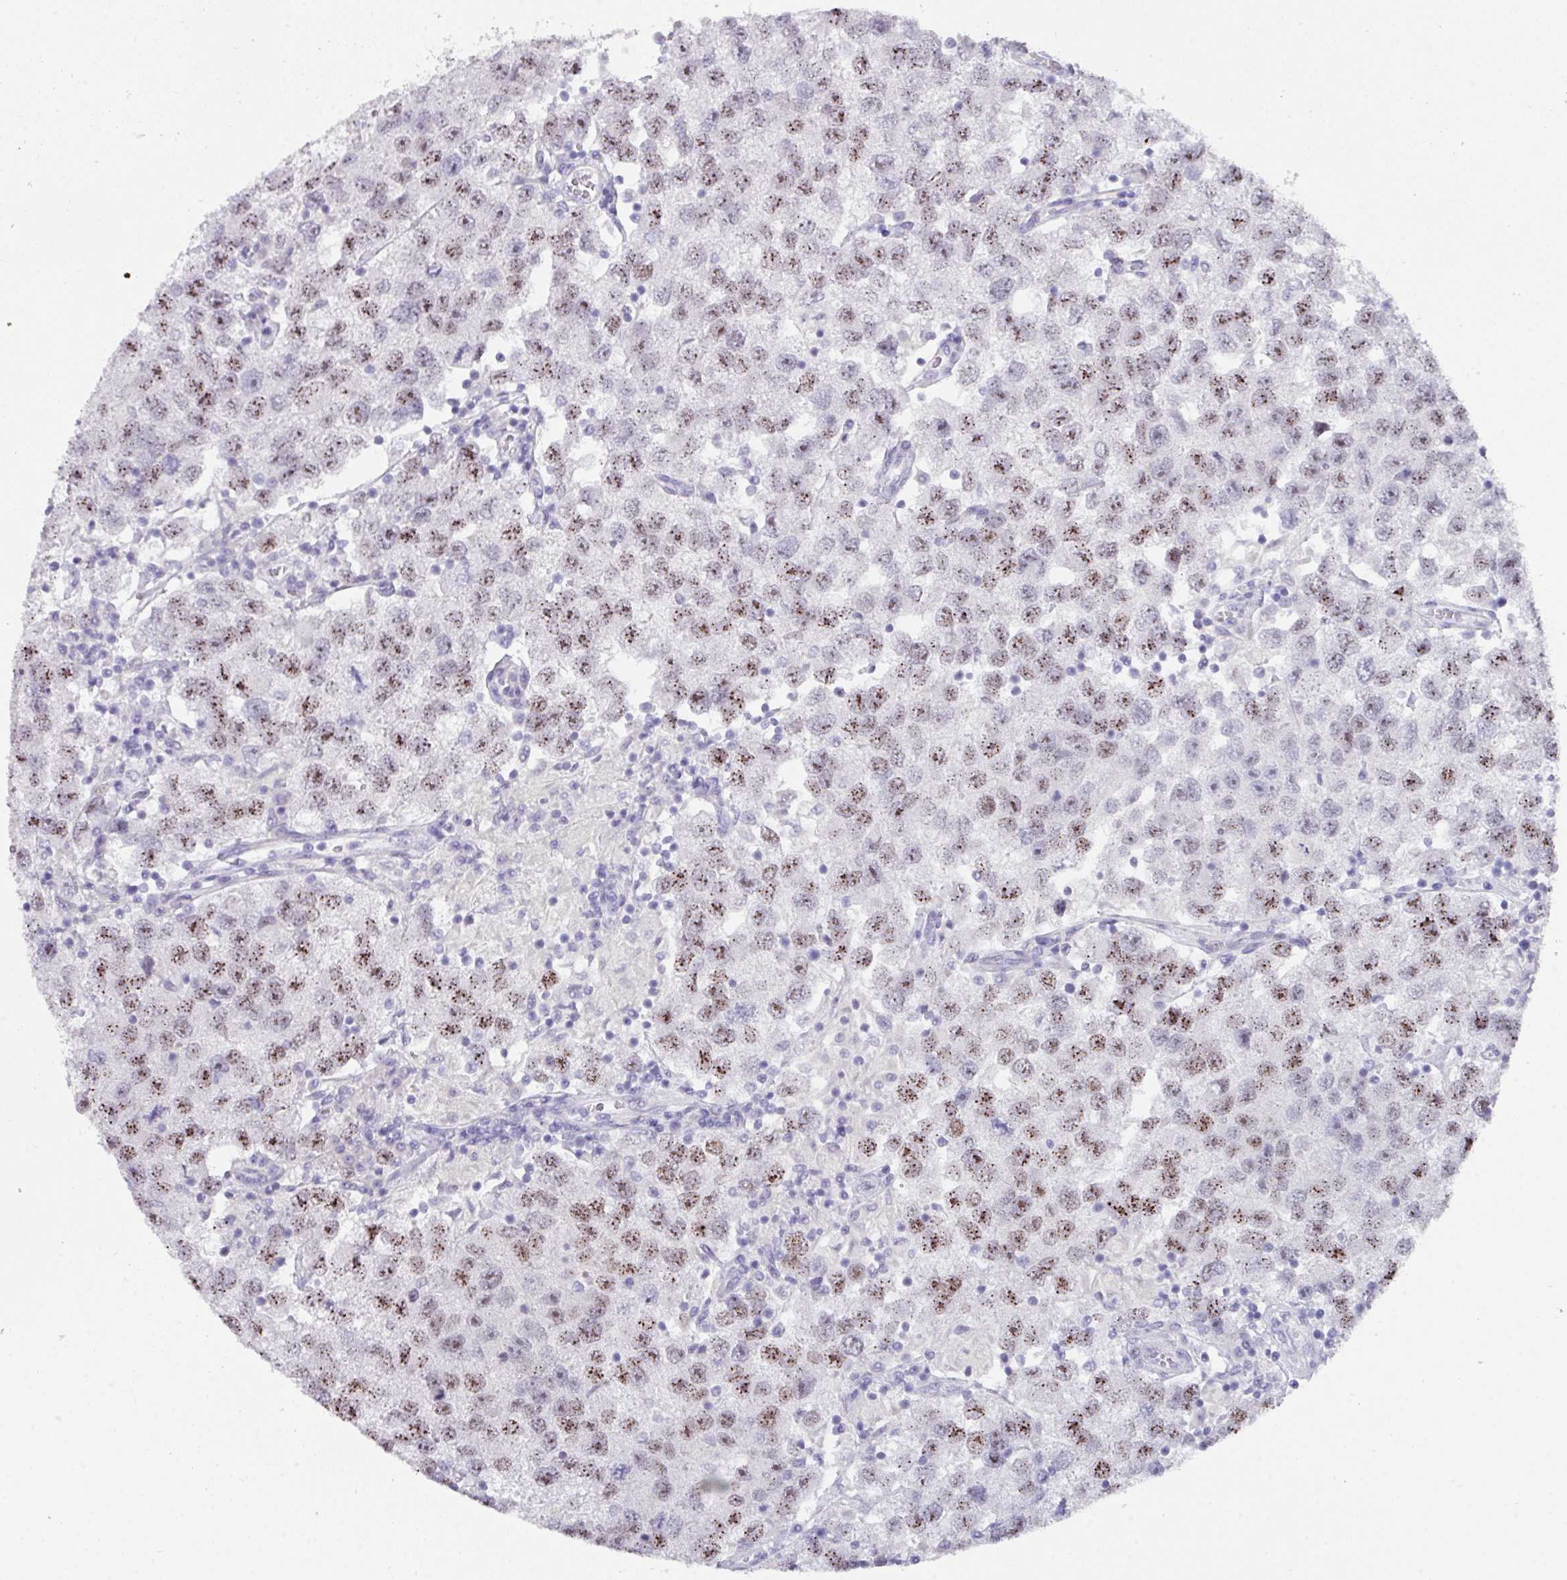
{"staining": {"intensity": "moderate", "quantity": ">75%", "location": "nuclear"}, "tissue": "testis cancer", "cell_type": "Tumor cells", "image_type": "cancer", "snomed": [{"axis": "morphology", "description": "Seminoma, NOS"}, {"axis": "topography", "description": "Testis"}], "caption": "An immunohistochemistry (IHC) image of neoplastic tissue is shown. Protein staining in brown highlights moderate nuclear positivity in seminoma (testis) within tumor cells.", "gene": "ANKRD29", "patient": {"sex": "male", "age": 26}}